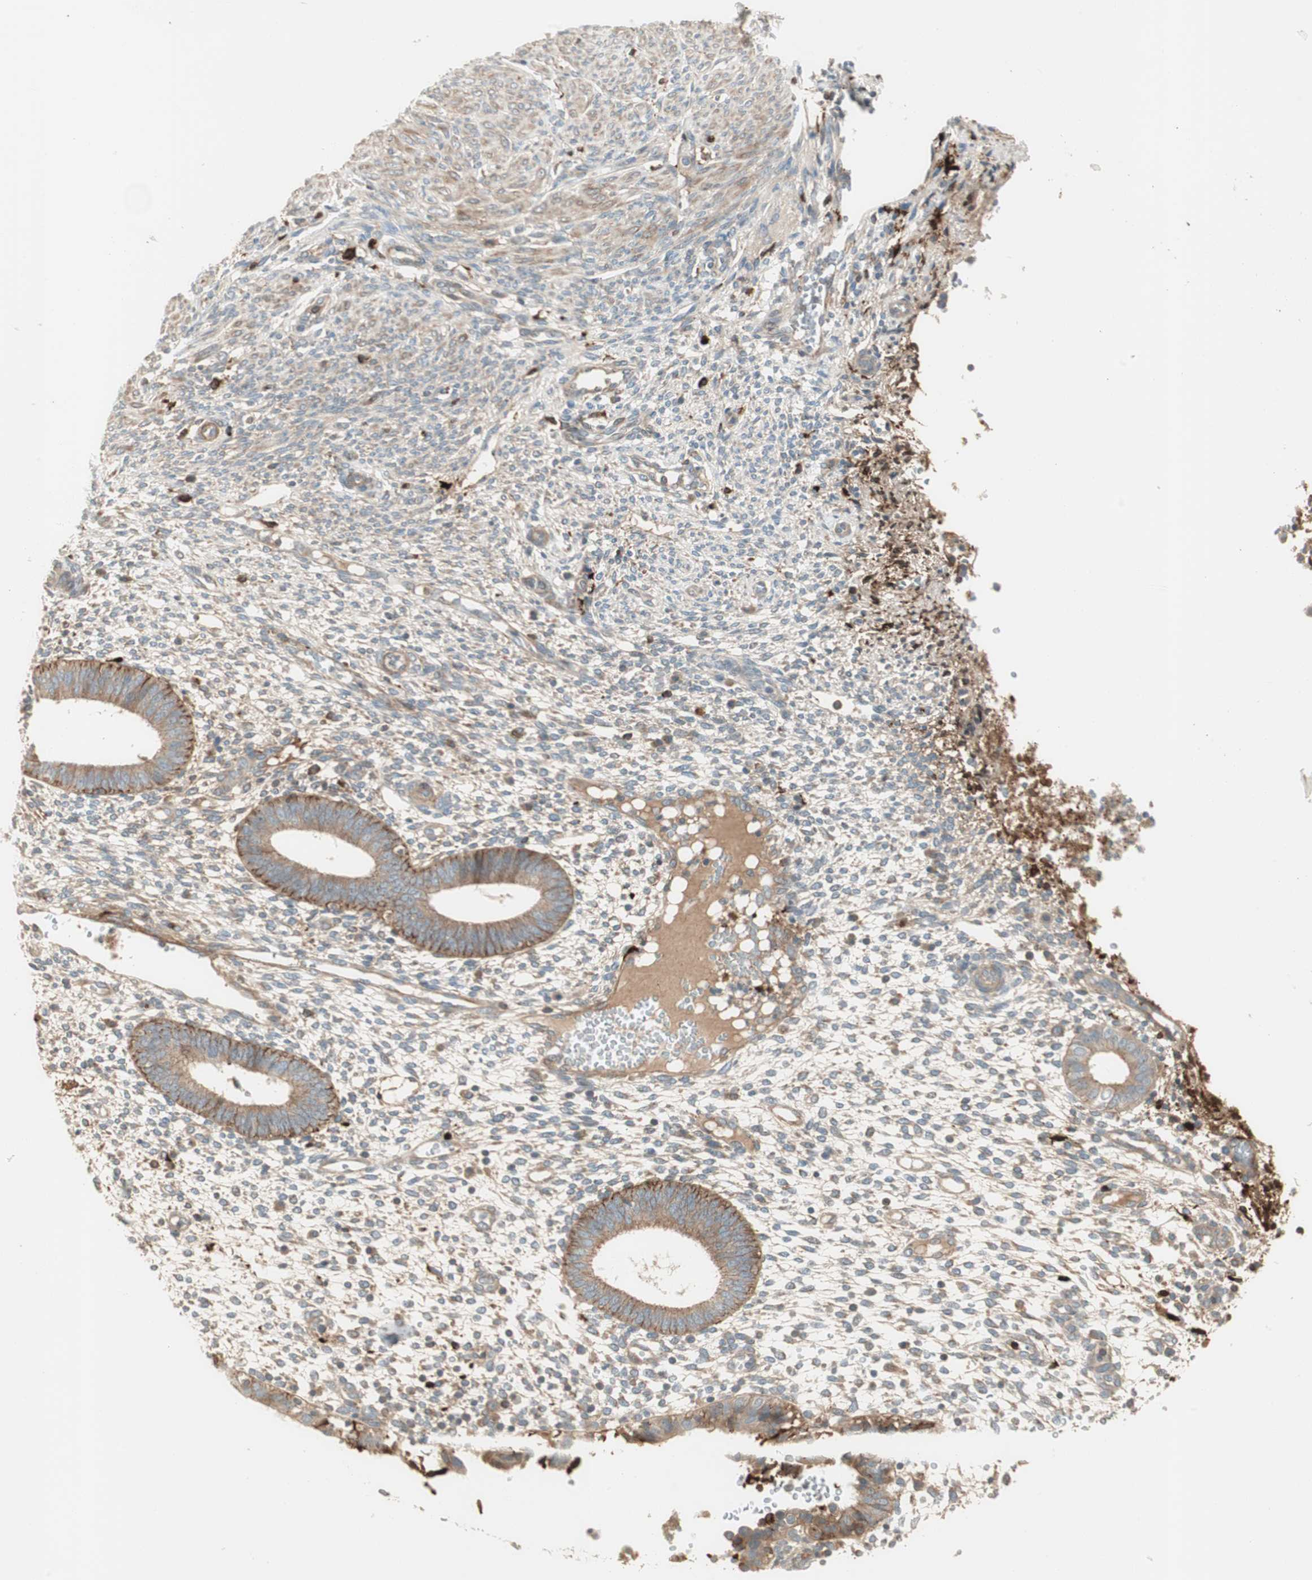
{"staining": {"intensity": "weak", "quantity": ">75%", "location": "cytoplasmic/membranous"}, "tissue": "endometrium", "cell_type": "Cells in endometrial stroma", "image_type": "normal", "snomed": [{"axis": "morphology", "description": "Normal tissue, NOS"}, {"axis": "topography", "description": "Endometrium"}], "caption": "Endometrium stained for a protein shows weak cytoplasmic/membranous positivity in cells in endometrial stroma. The protein of interest is shown in brown color, while the nuclei are stained blue.", "gene": "SFRP1", "patient": {"sex": "female", "age": 35}}